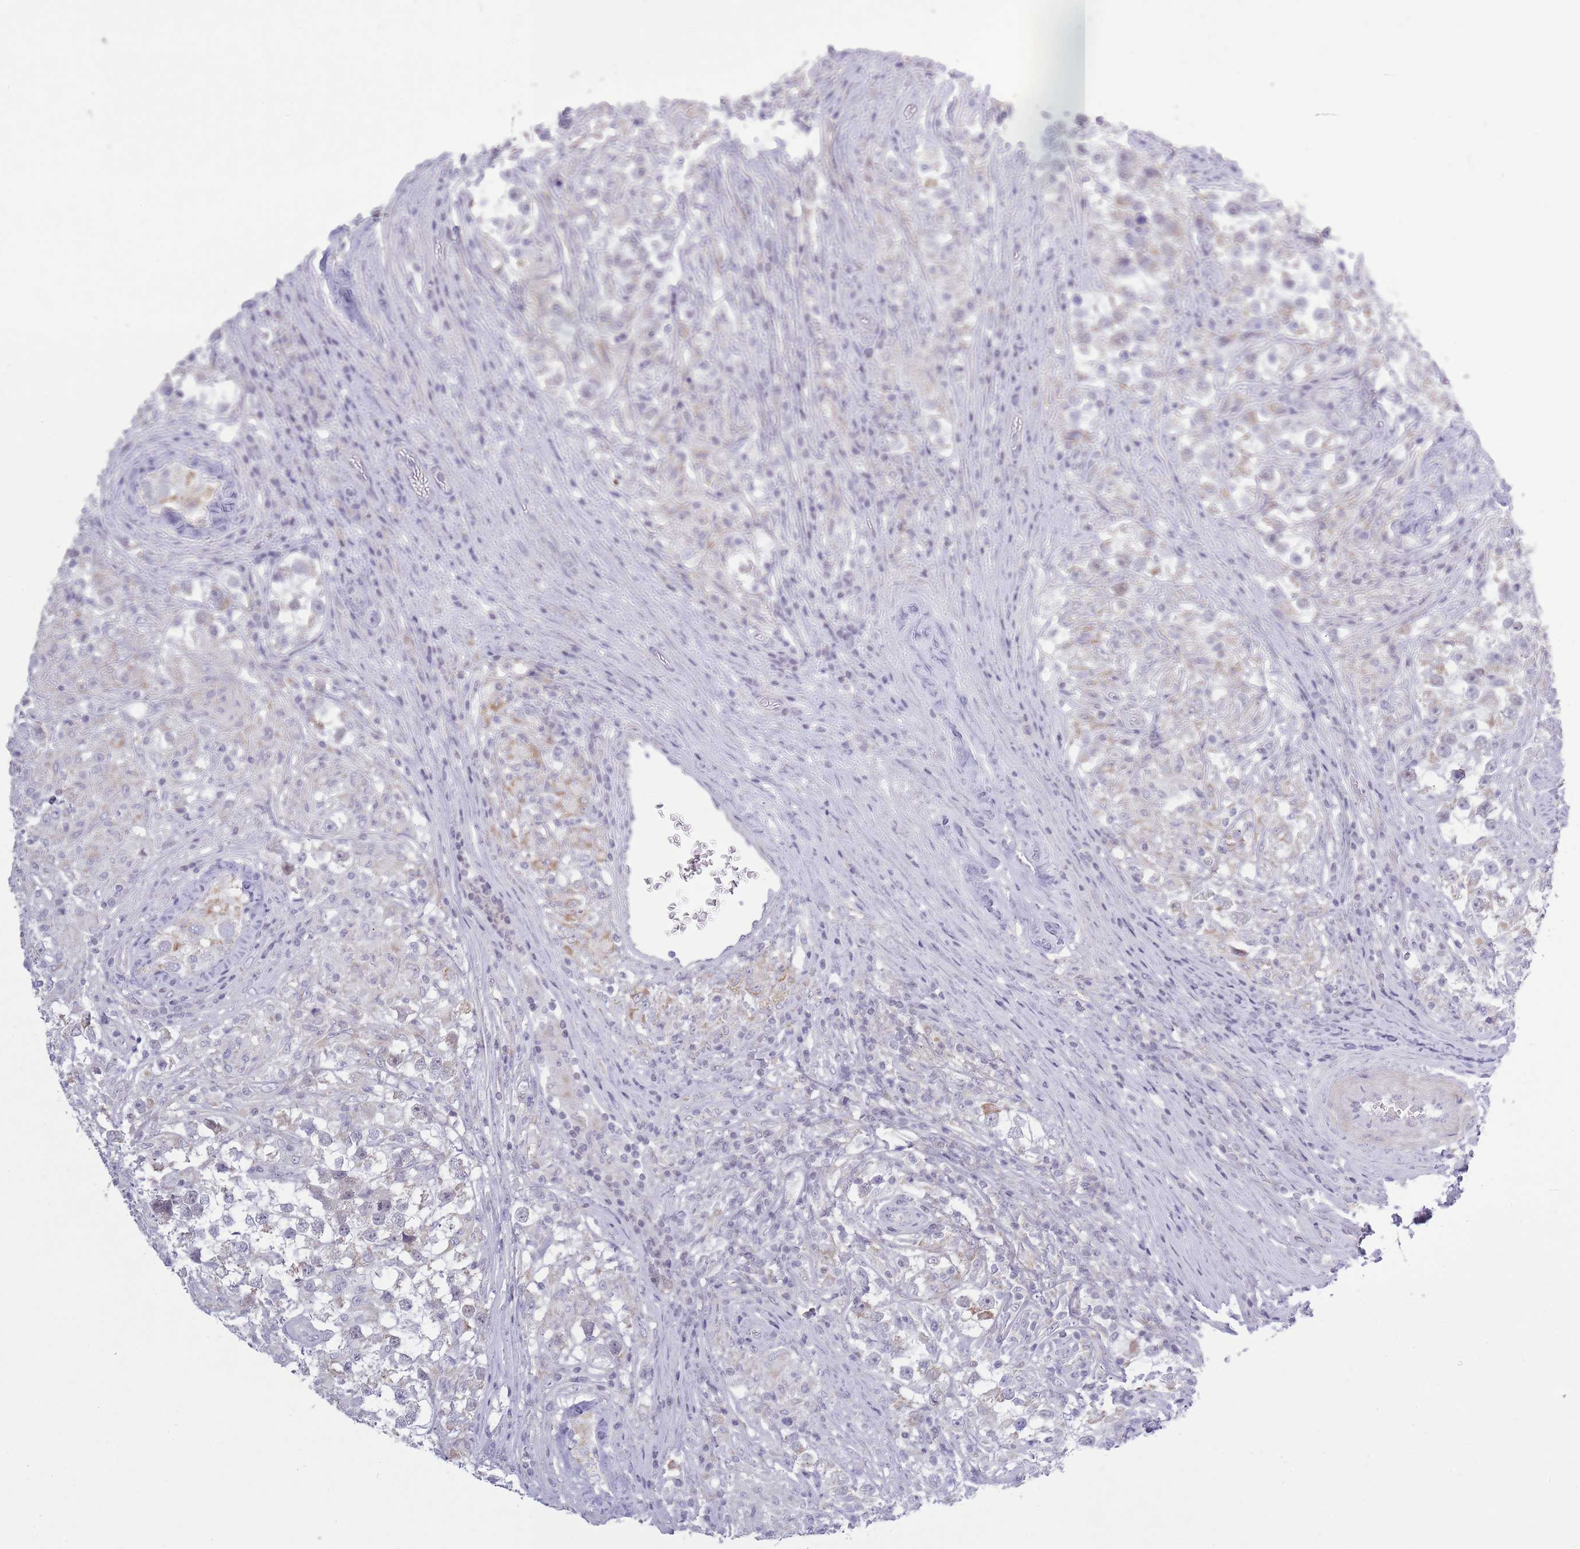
{"staining": {"intensity": "moderate", "quantity": "<25%", "location": "cytoplasmic/membranous"}, "tissue": "testis cancer", "cell_type": "Tumor cells", "image_type": "cancer", "snomed": [{"axis": "morphology", "description": "Seminoma, NOS"}, {"axis": "topography", "description": "Testis"}], "caption": "Testis seminoma stained with a protein marker reveals moderate staining in tumor cells.", "gene": "ZBTB24", "patient": {"sex": "male", "age": 46}}